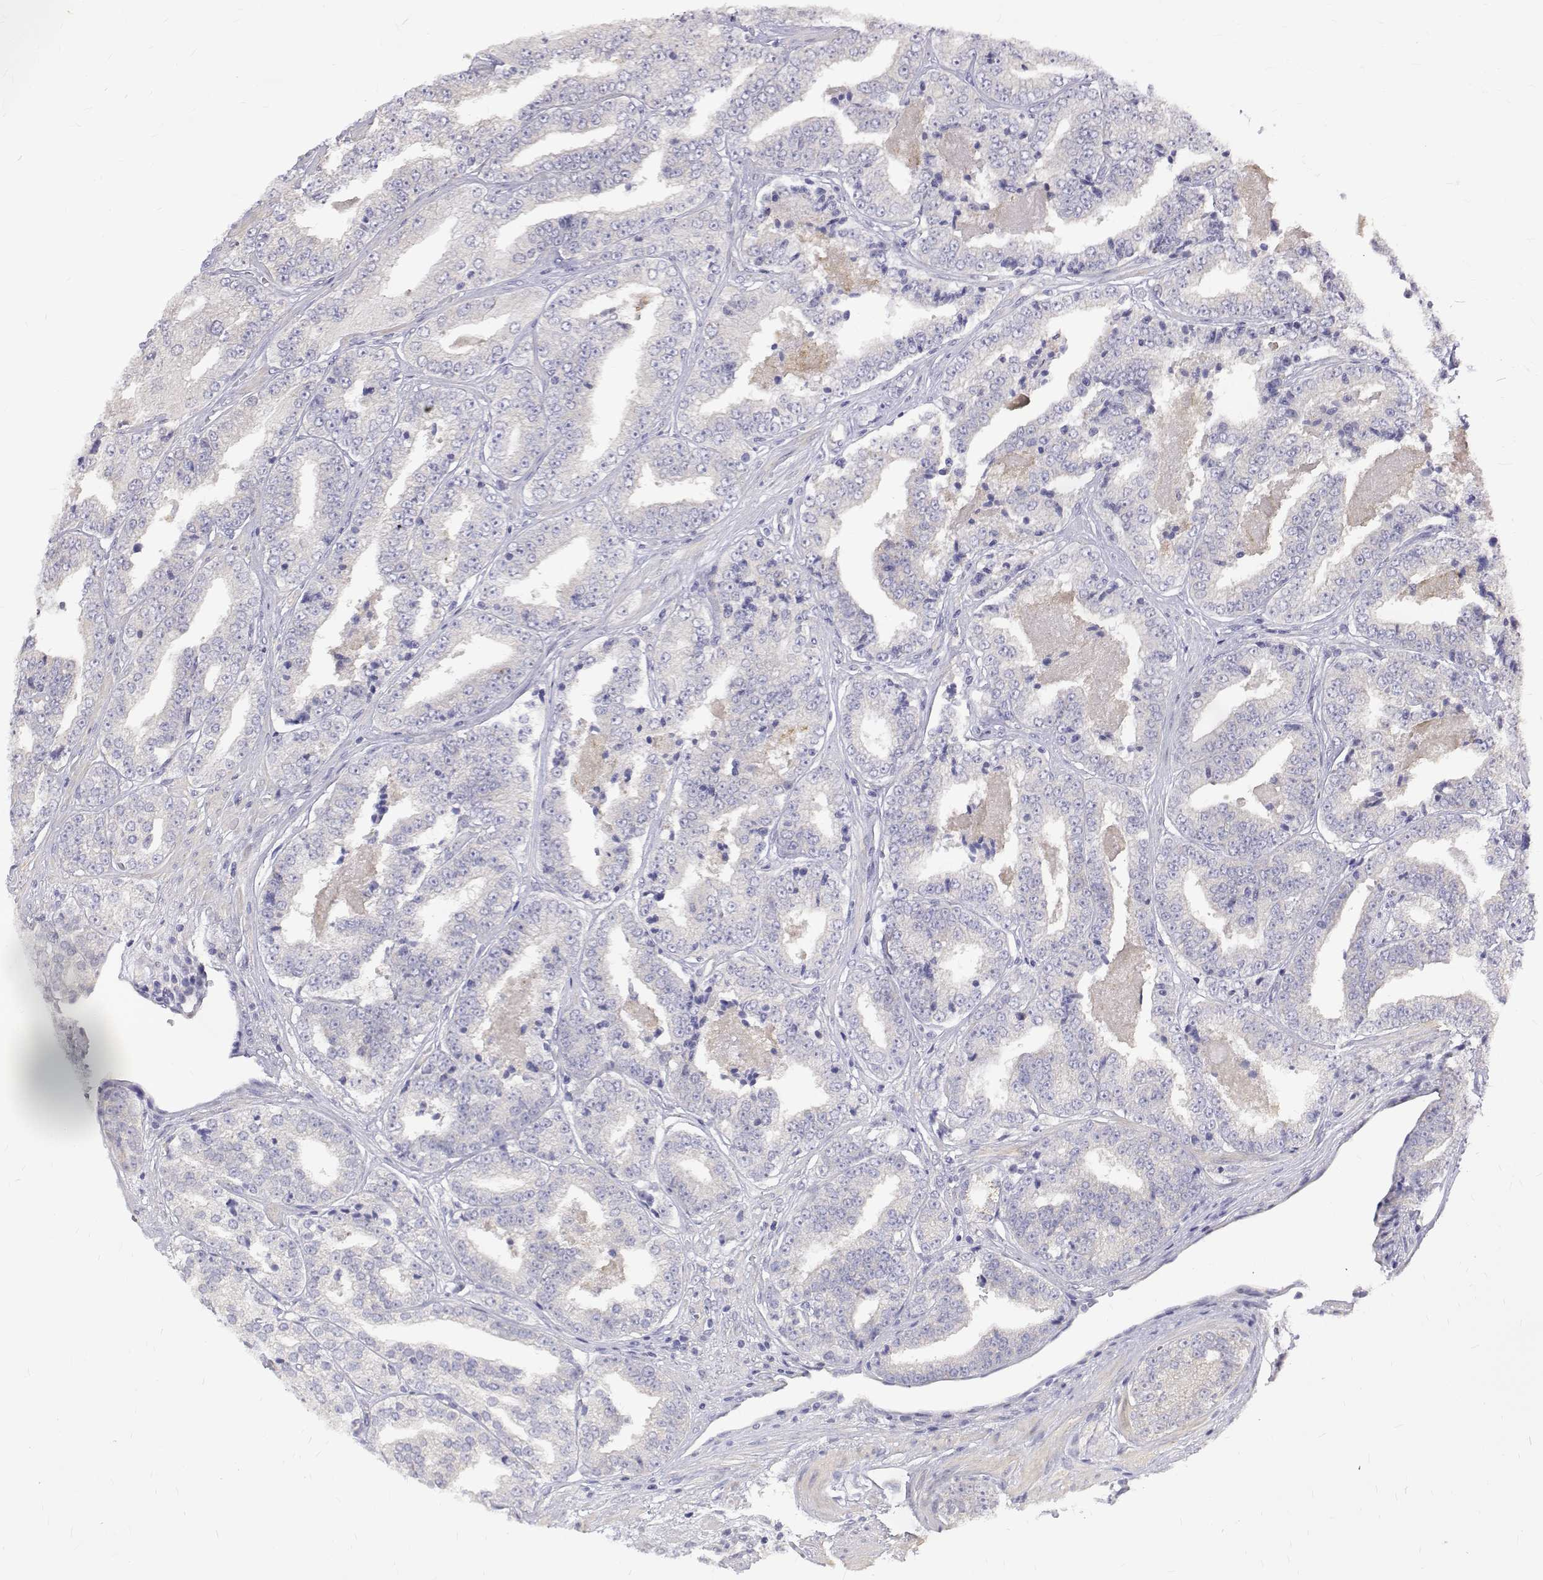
{"staining": {"intensity": "negative", "quantity": "none", "location": "none"}, "tissue": "prostate cancer", "cell_type": "Tumor cells", "image_type": "cancer", "snomed": [{"axis": "morphology", "description": "Adenocarcinoma, Low grade"}, {"axis": "topography", "description": "Prostate"}], "caption": "Tumor cells show no significant protein expression in adenocarcinoma (low-grade) (prostate).", "gene": "PADI1", "patient": {"sex": "male", "age": 60}}